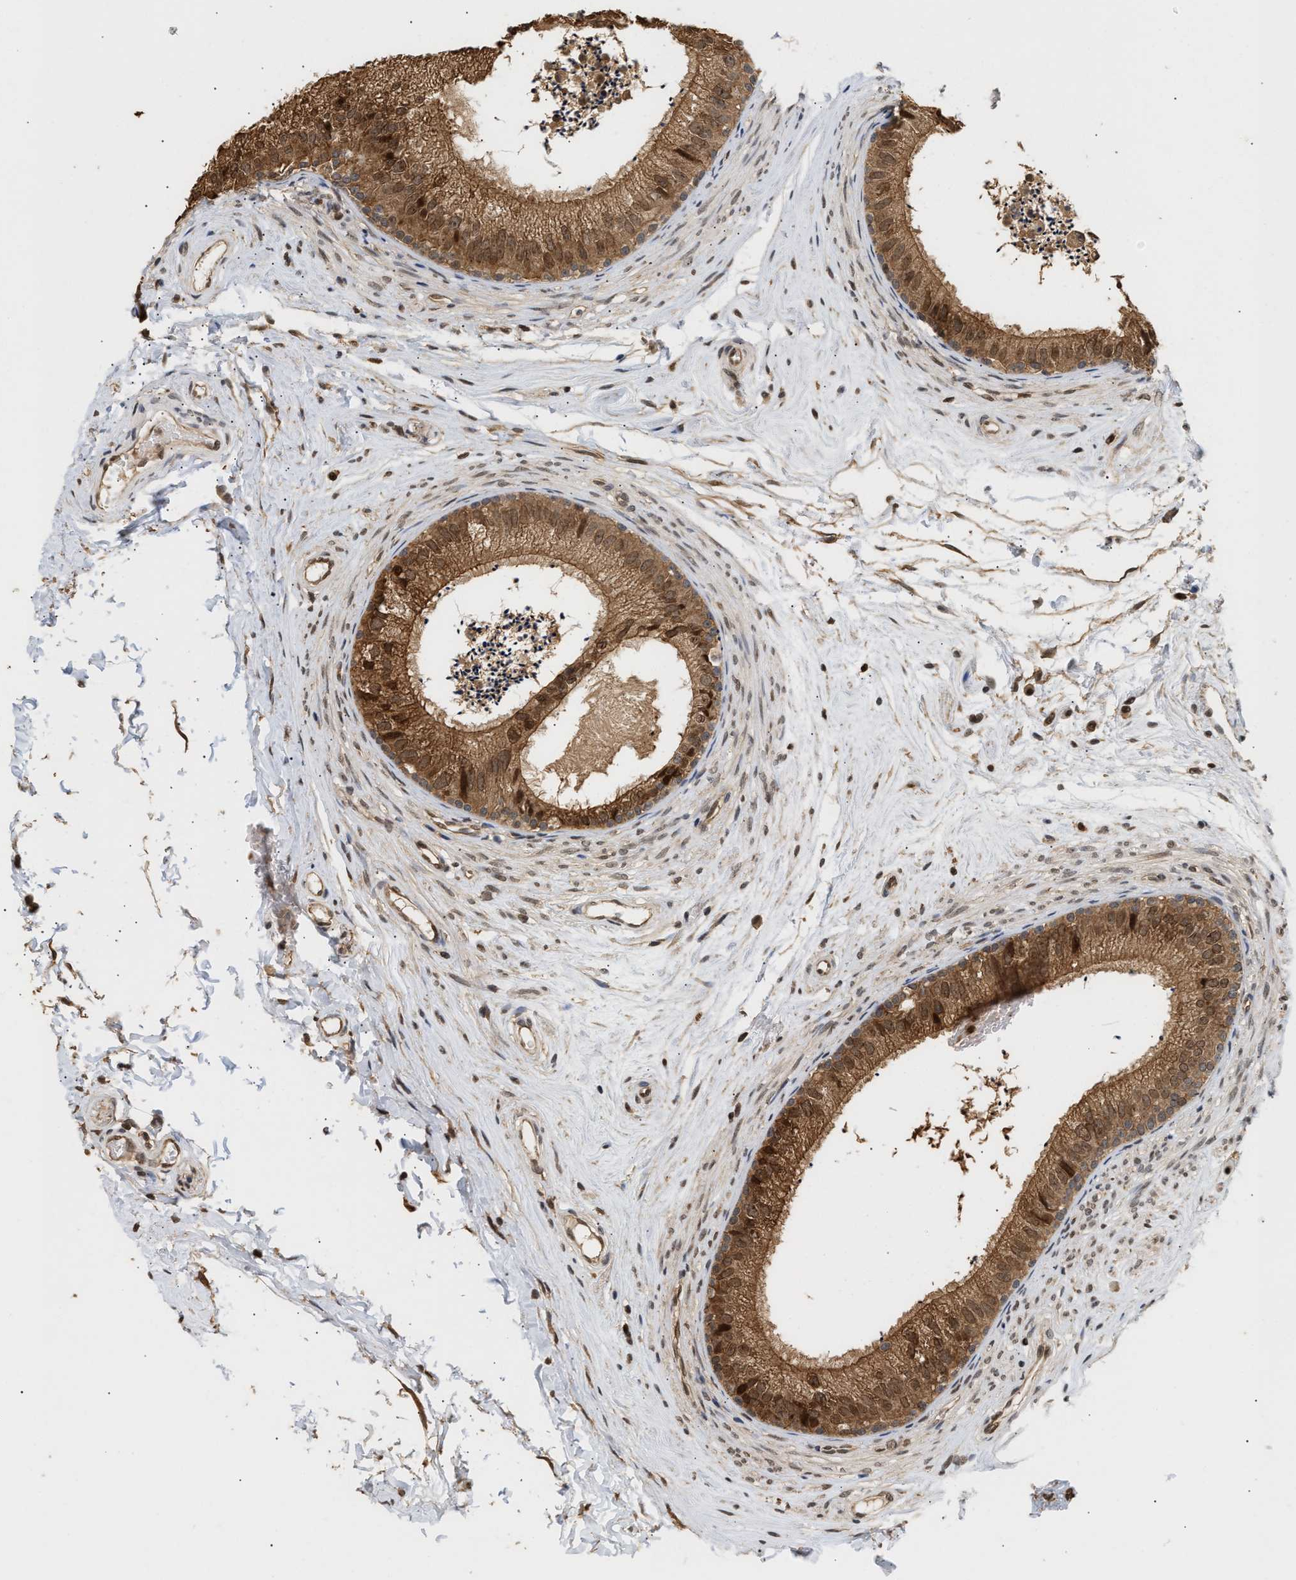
{"staining": {"intensity": "moderate", "quantity": ">75%", "location": "cytoplasmic/membranous,nuclear"}, "tissue": "epididymis", "cell_type": "Glandular cells", "image_type": "normal", "snomed": [{"axis": "morphology", "description": "Normal tissue, NOS"}, {"axis": "topography", "description": "Epididymis"}], "caption": "Immunohistochemical staining of unremarkable epididymis displays medium levels of moderate cytoplasmic/membranous,nuclear positivity in about >75% of glandular cells.", "gene": "ABHD5", "patient": {"sex": "male", "age": 56}}